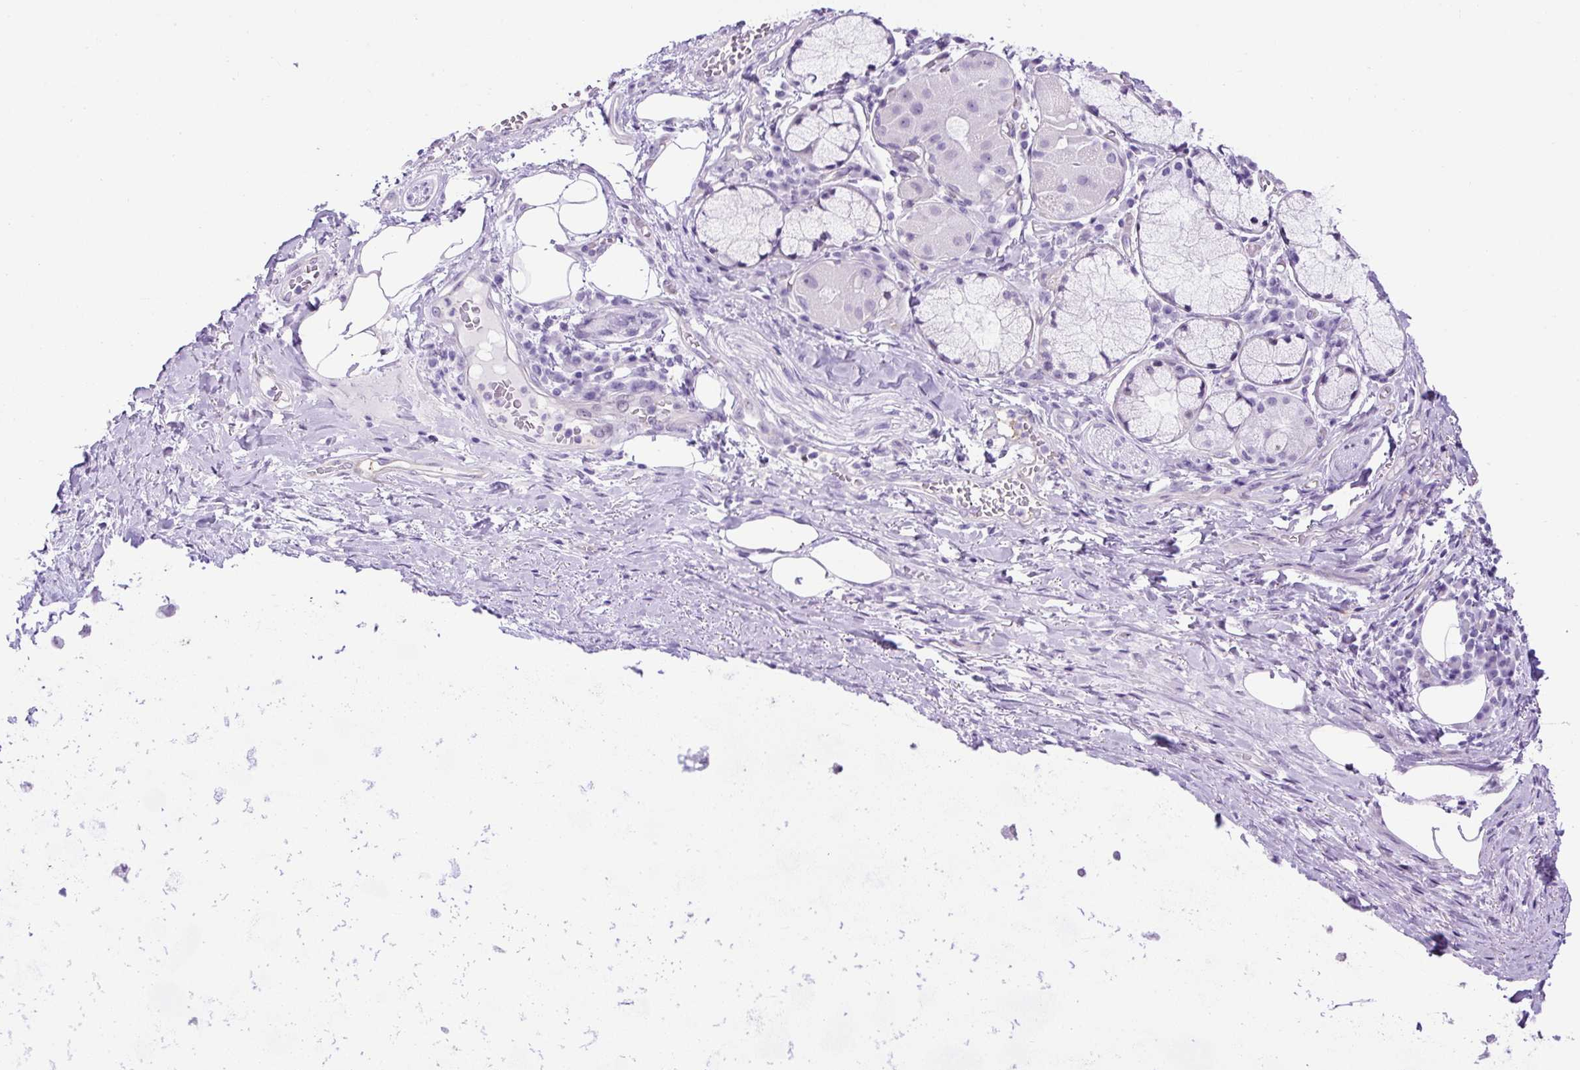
{"staining": {"intensity": "negative", "quantity": "none", "location": "none"}, "tissue": "adipose tissue", "cell_type": "Adipocytes", "image_type": "normal", "snomed": [{"axis": "morphology", "description": "Normal tissue, NOS"}, {"axis": "topography", "description": "Cartilage tissue"}, {"axis": "topography", "description": "Bronchus"}], "caption": "Adipocytes show no significant protein staining in normal adipose tissue.", "gene": "KRT12", "patient": {"sex": "male", "age": 56}}